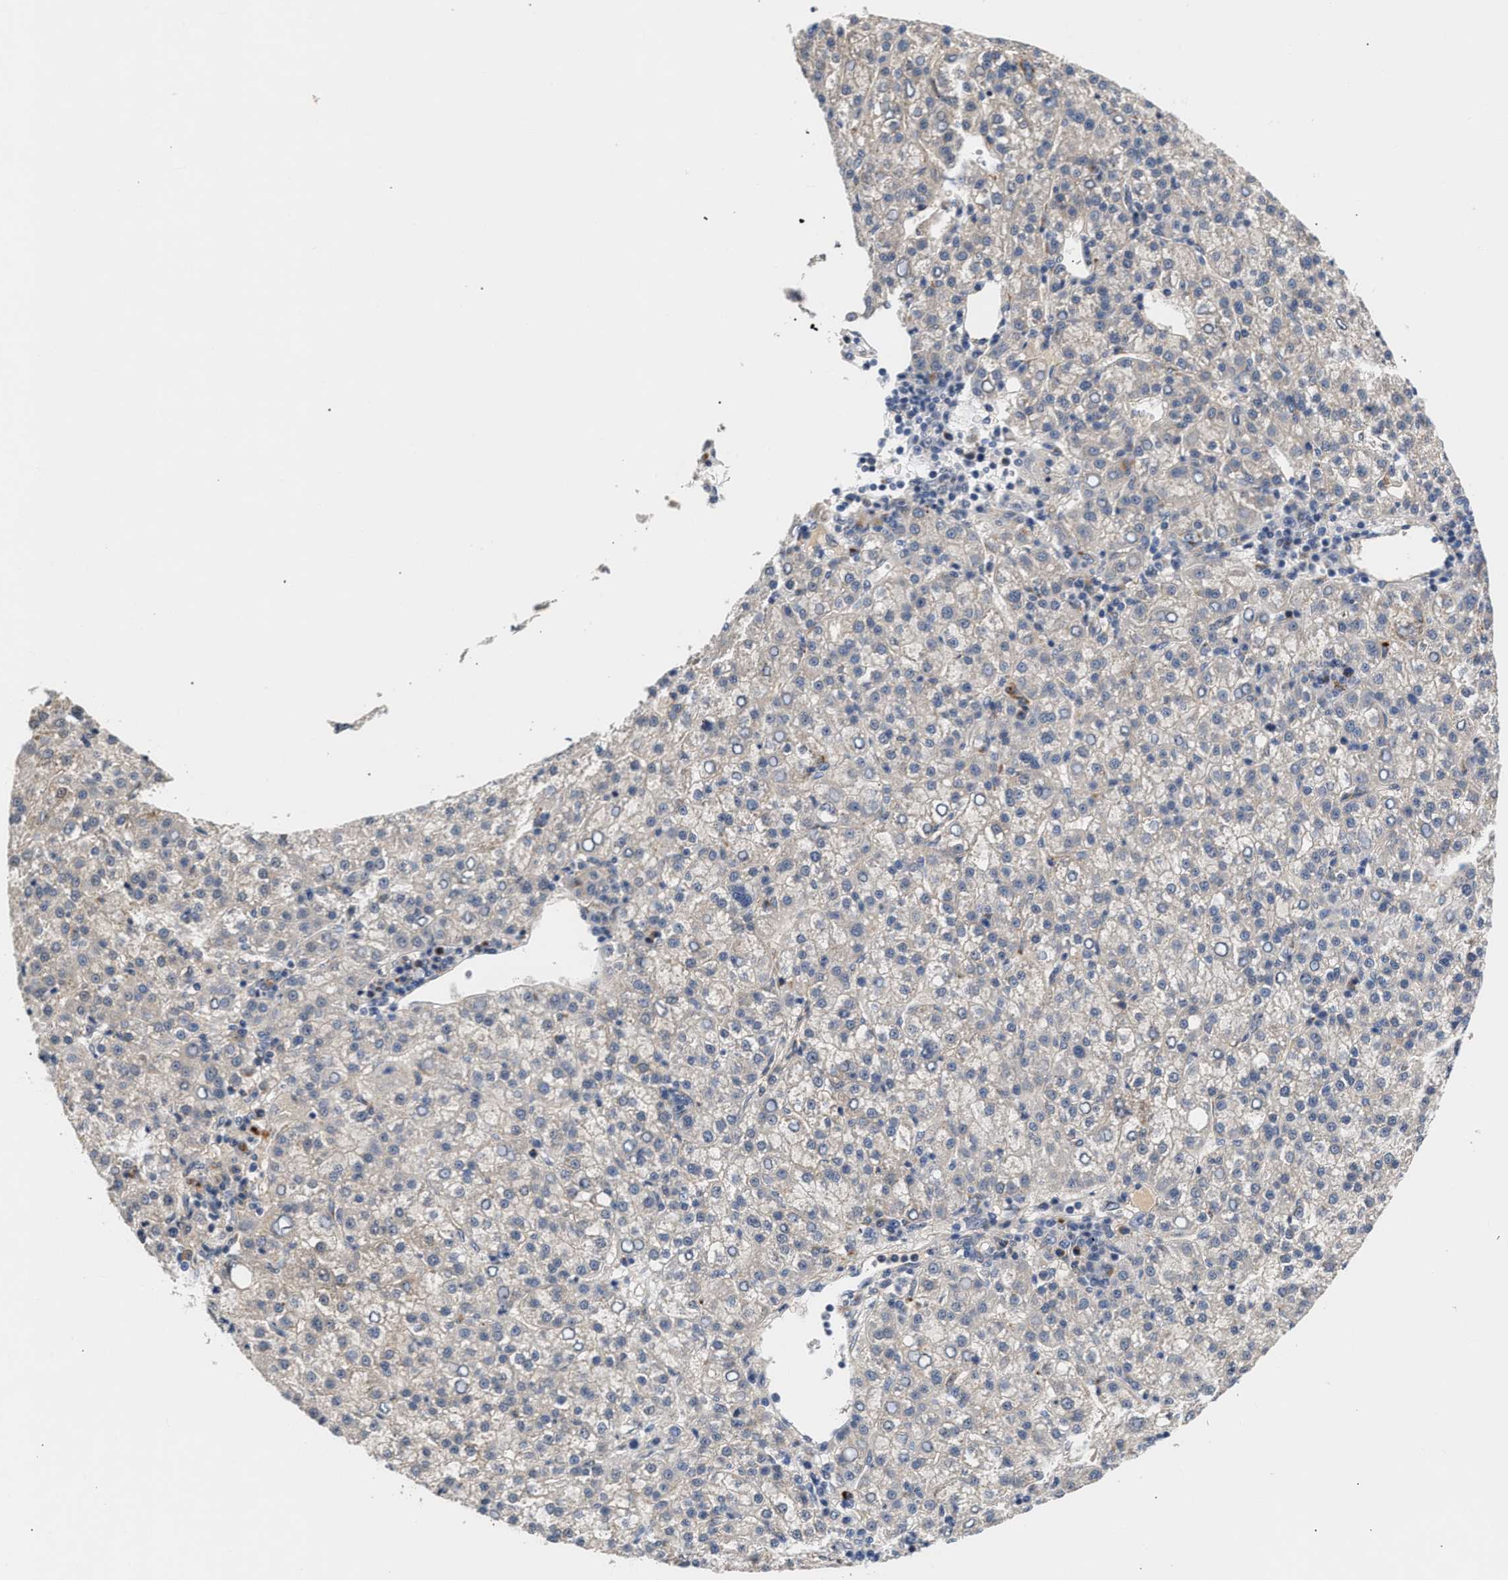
{"staining": {"intensity": "negative", "quantity": "none", "location": "none"}, "tissue": "liver cancer", "cell_type": "Tumor cells", "image_type": "cancer", "snomed": [{"axis": "morphology", "description": "Carcinoma, Hepatocellular, NOS"}, {"axis": "topography", "description": "Liver"}], "caption": "Immunohistochemistry (IHC) of liver cancer exhibits no positivity in tumor cells.", "gene": "CCDC146", "patient": {"sex": "female", "age": 58}}